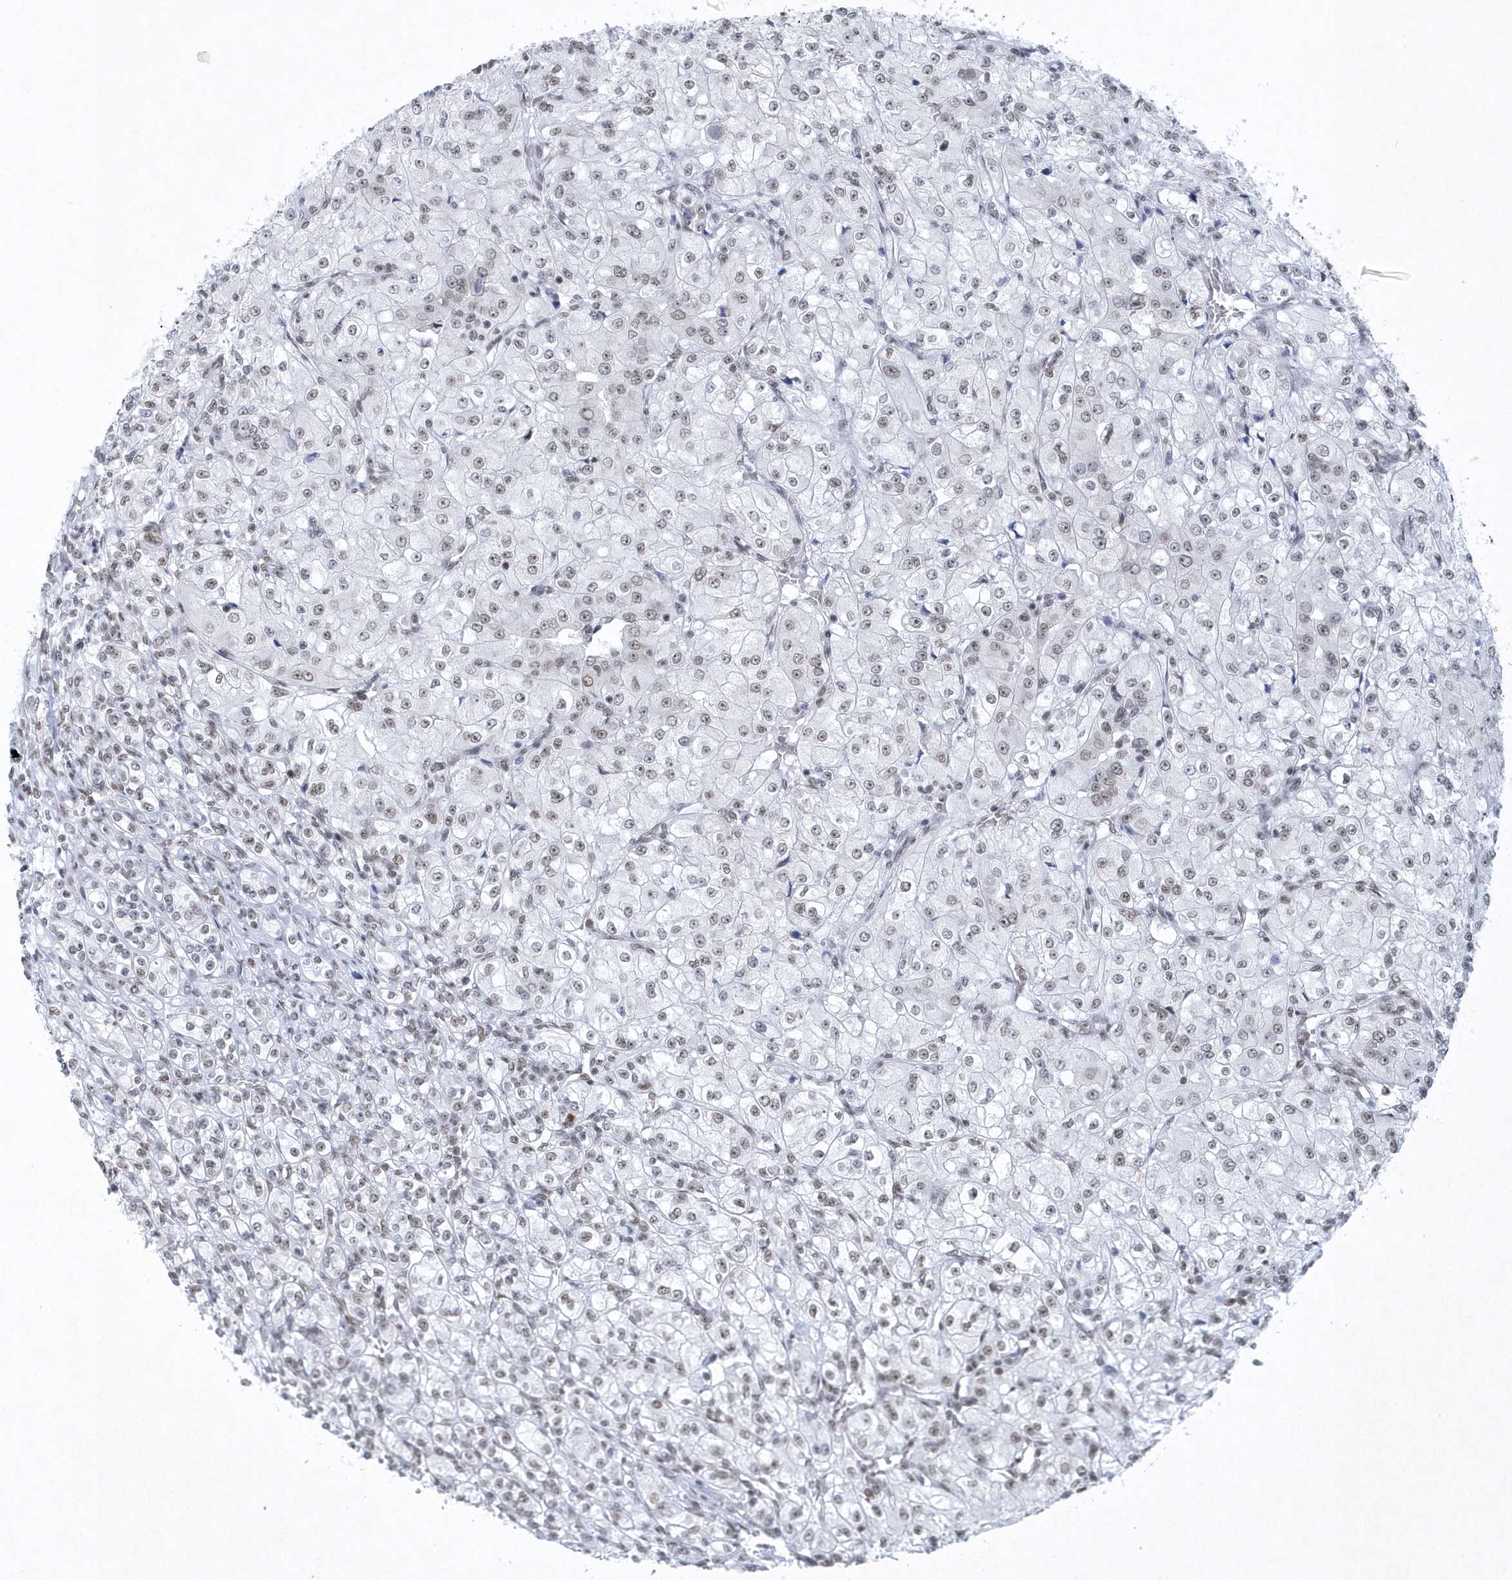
{"staining": {"intensity": "weak", "quantity": "25%-75%", "location": "nuclear"}, "tissue": "renal cancer", "cell_type": "Tumor cells", "image_type": "cancer", "snomed": [{"axis": "morphology", "description": "Adenocarcinoma, NOS"}, {"axis": "topography", "description": "Kidney"}], "caption": "A brown stain highlights weak nuclear staining of a protein in renal cancer tumor cells. (DAB (3,3'-diaminobenzidine) IHC, brown staining for protein, blue staining for nuclei).", "gene": "DCLRE1A", "patient": {"sex": "male", "age": 77}}